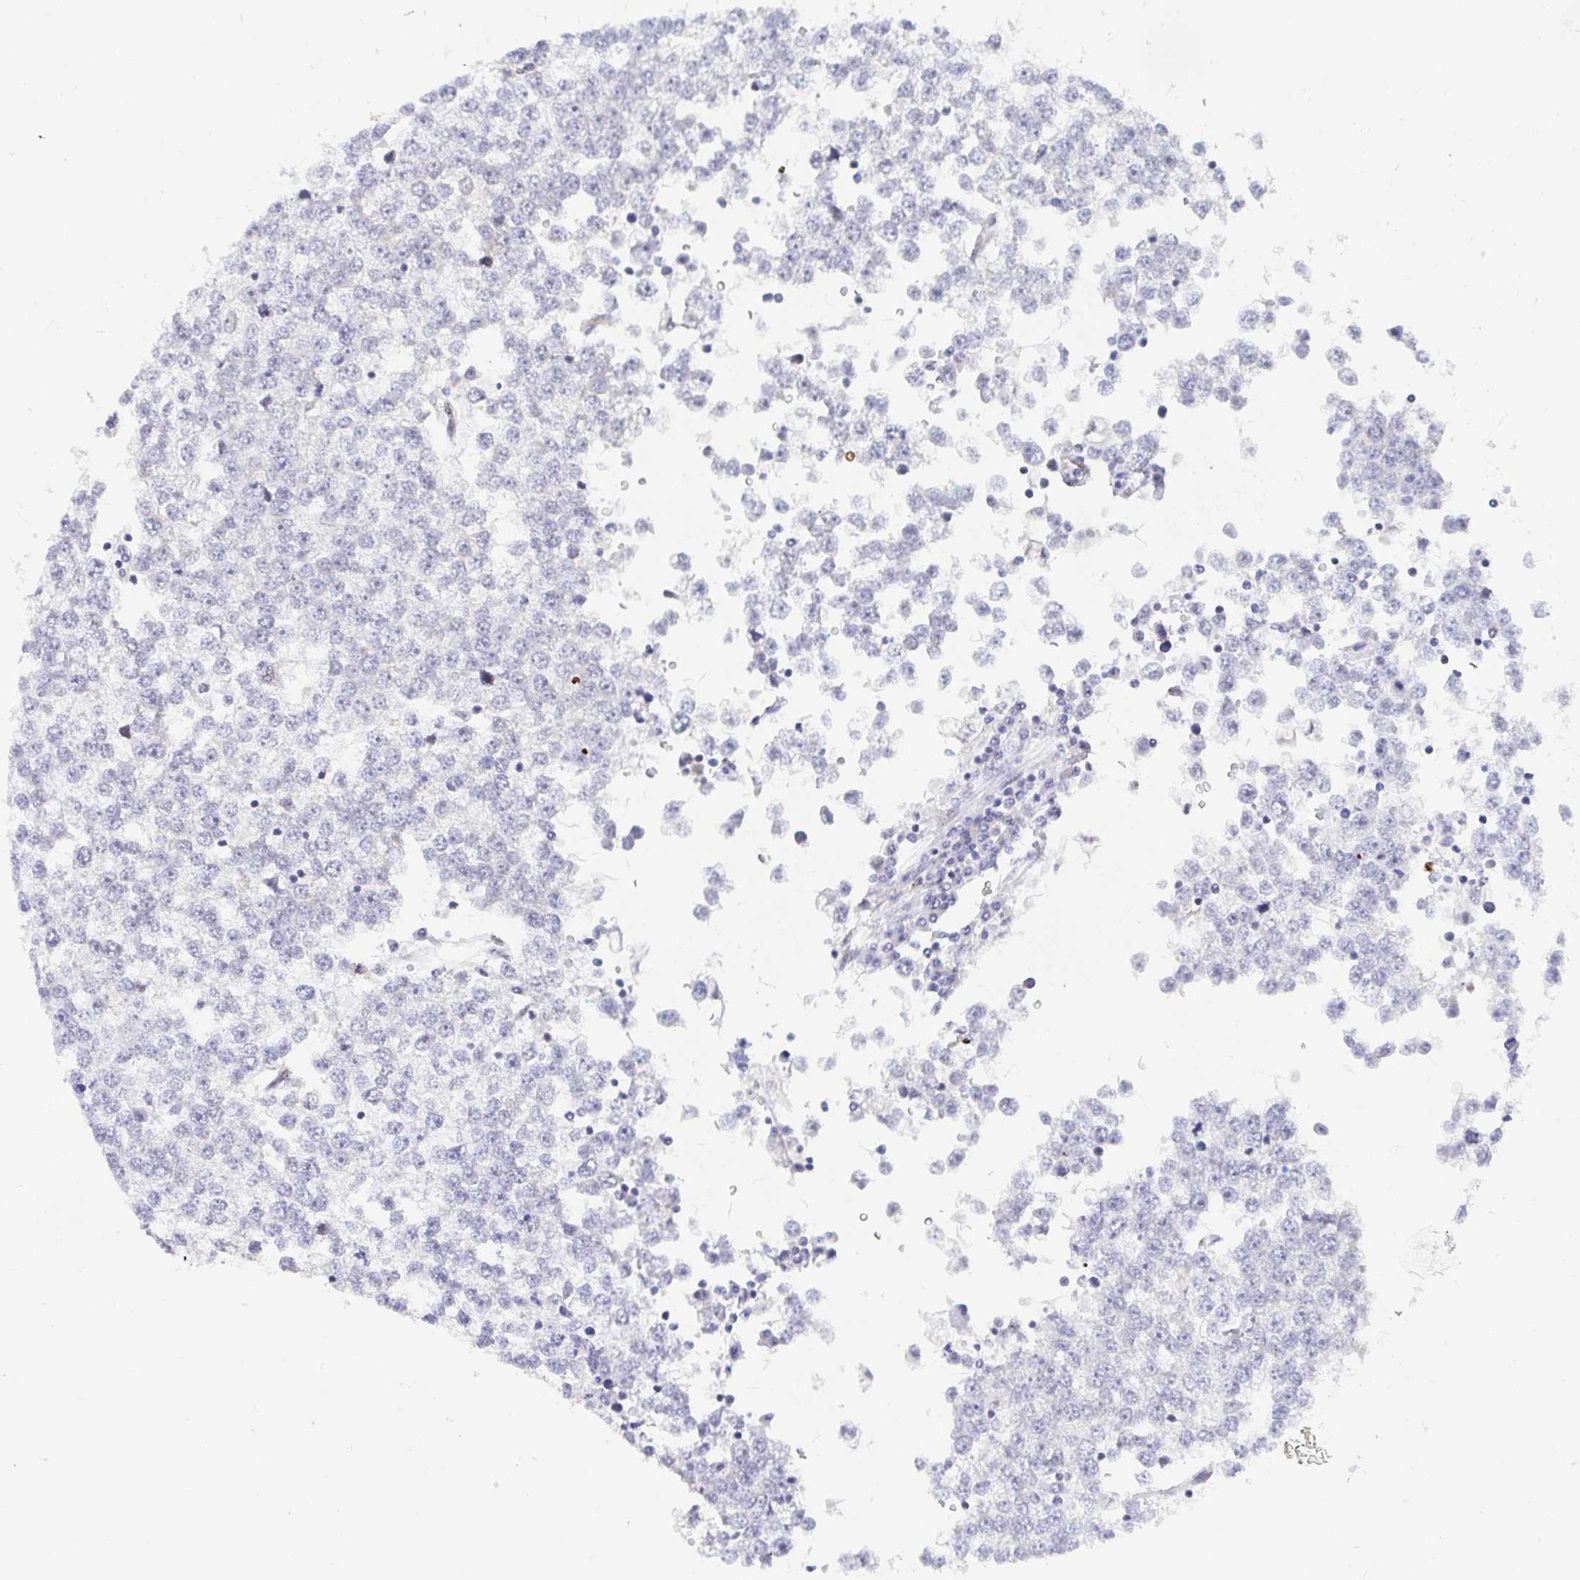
{"staining": {"intensity": "negative", "quantity": "none", "location": "none"}, "tissue": "testis cancer", "cell_type": "Tumor cells", "image_type": "cancer", "snomed": [{"axis": "morphology", "description": "Seminoma, NOS"}, {"axis": "topography", "description": "Testis"}], "caption": "Micrograph shows no protein expression in tumor cells of seminoma (testis) tissue. Brightfield microscopy of immunohistochemistry stained with DAB (brown) and hematoxylin (blue), captured at high magnification.", "gene": "COL28A1", "patient": {"sex": "male", "age": 65}}